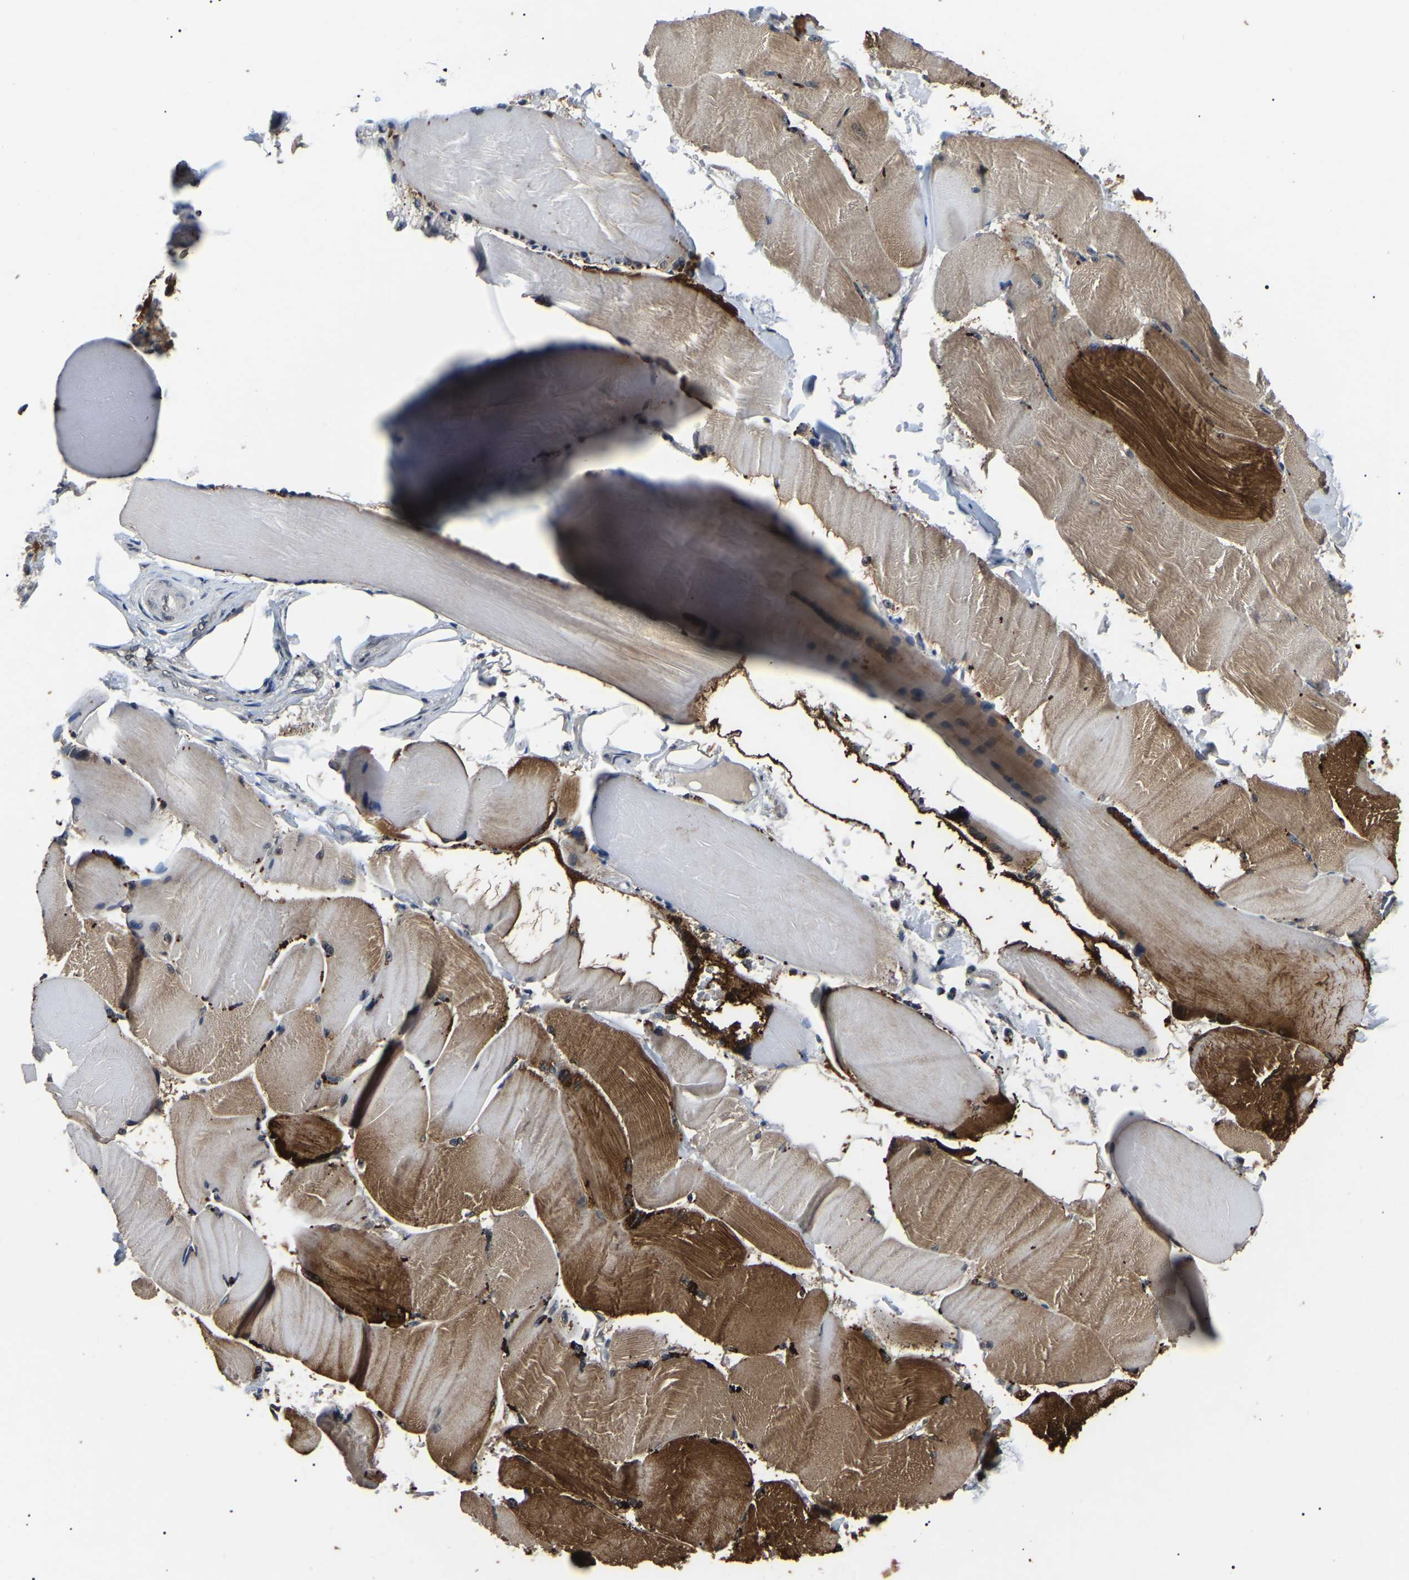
{"staining": {"intensity": "moderate", "quantity": "25%-75%", "location": "cytoplasmic/membranous"}, "tissue": "skeletal muscle", "cell_type": "Myocytes", "image_type": "normal", "snomed": [{"axis": "morphology", "description": "Normal tissue, NOS"}, {"axis": "topography", "description": "Skin"}, {"axis": "topography", "description": "Skeletal muscle"}], "caption": "Immunohistochemical staining of unremarkable skeletal muscle displays medium levels of moderate cytoplasmic/membranous staining in about 25%-75% of myocytes.", "gene": "PPM1E", "patient": {"sex": "male", "age": 83}}